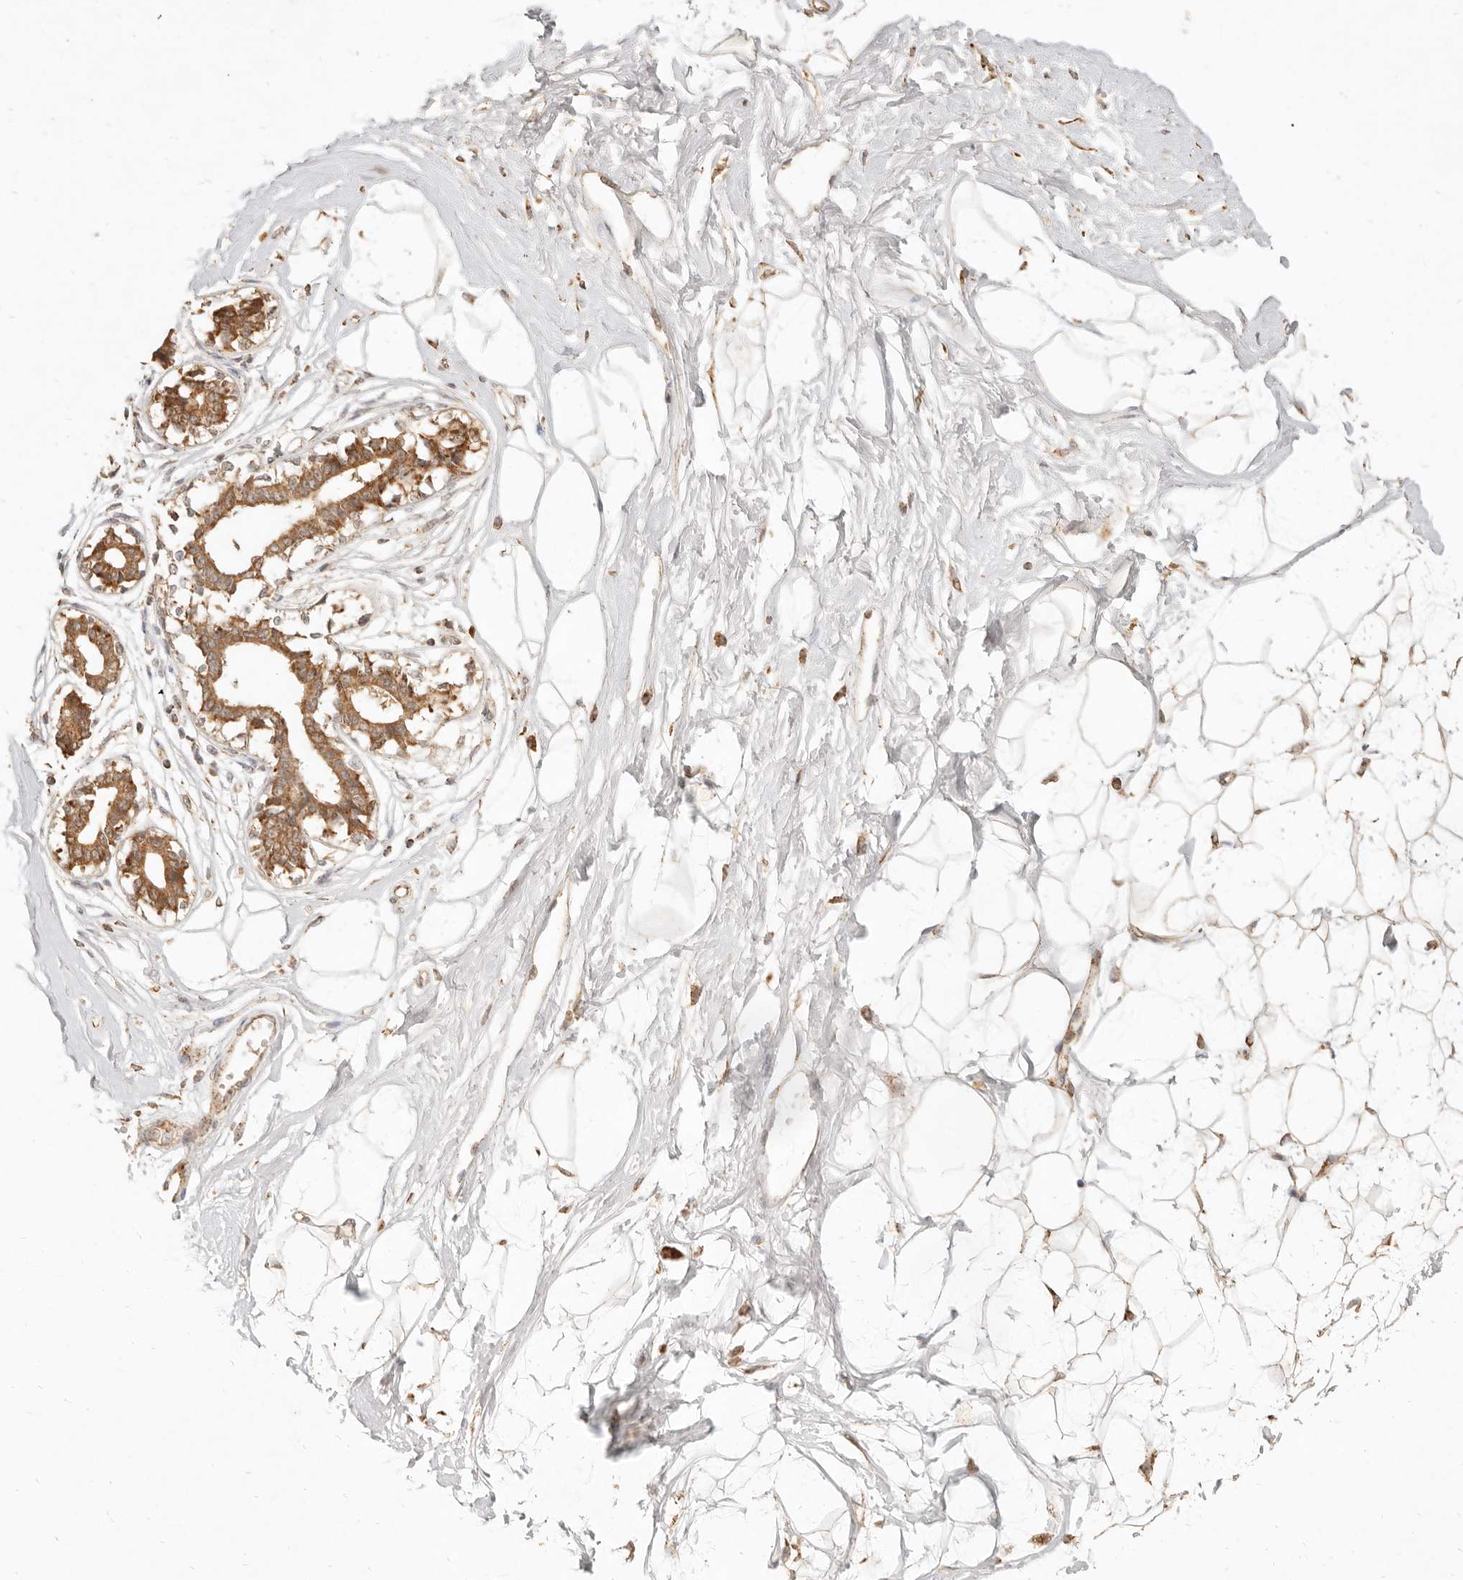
{"staining": {"intensity": "moderate", "quantity": "<25%", "location": "nuclear"}, "tissue": "breast", "cell_type": "Adipocytes", "image_type": "normal", "snomed": [{"axis": "morphology", "description": "Normal tissue, NOS"}, {"axis": "topography", "description": "Breast"}], "caption": "Immunohistochemistry (IHC) photomicrograph of unremarkable human breast stained for a protein (brown), which reveals low levels of moderate nuclear expression in about <25% of adipocytes.", "gene": "CPLANE2", "patient": {"sex": "female", "age": 45}}